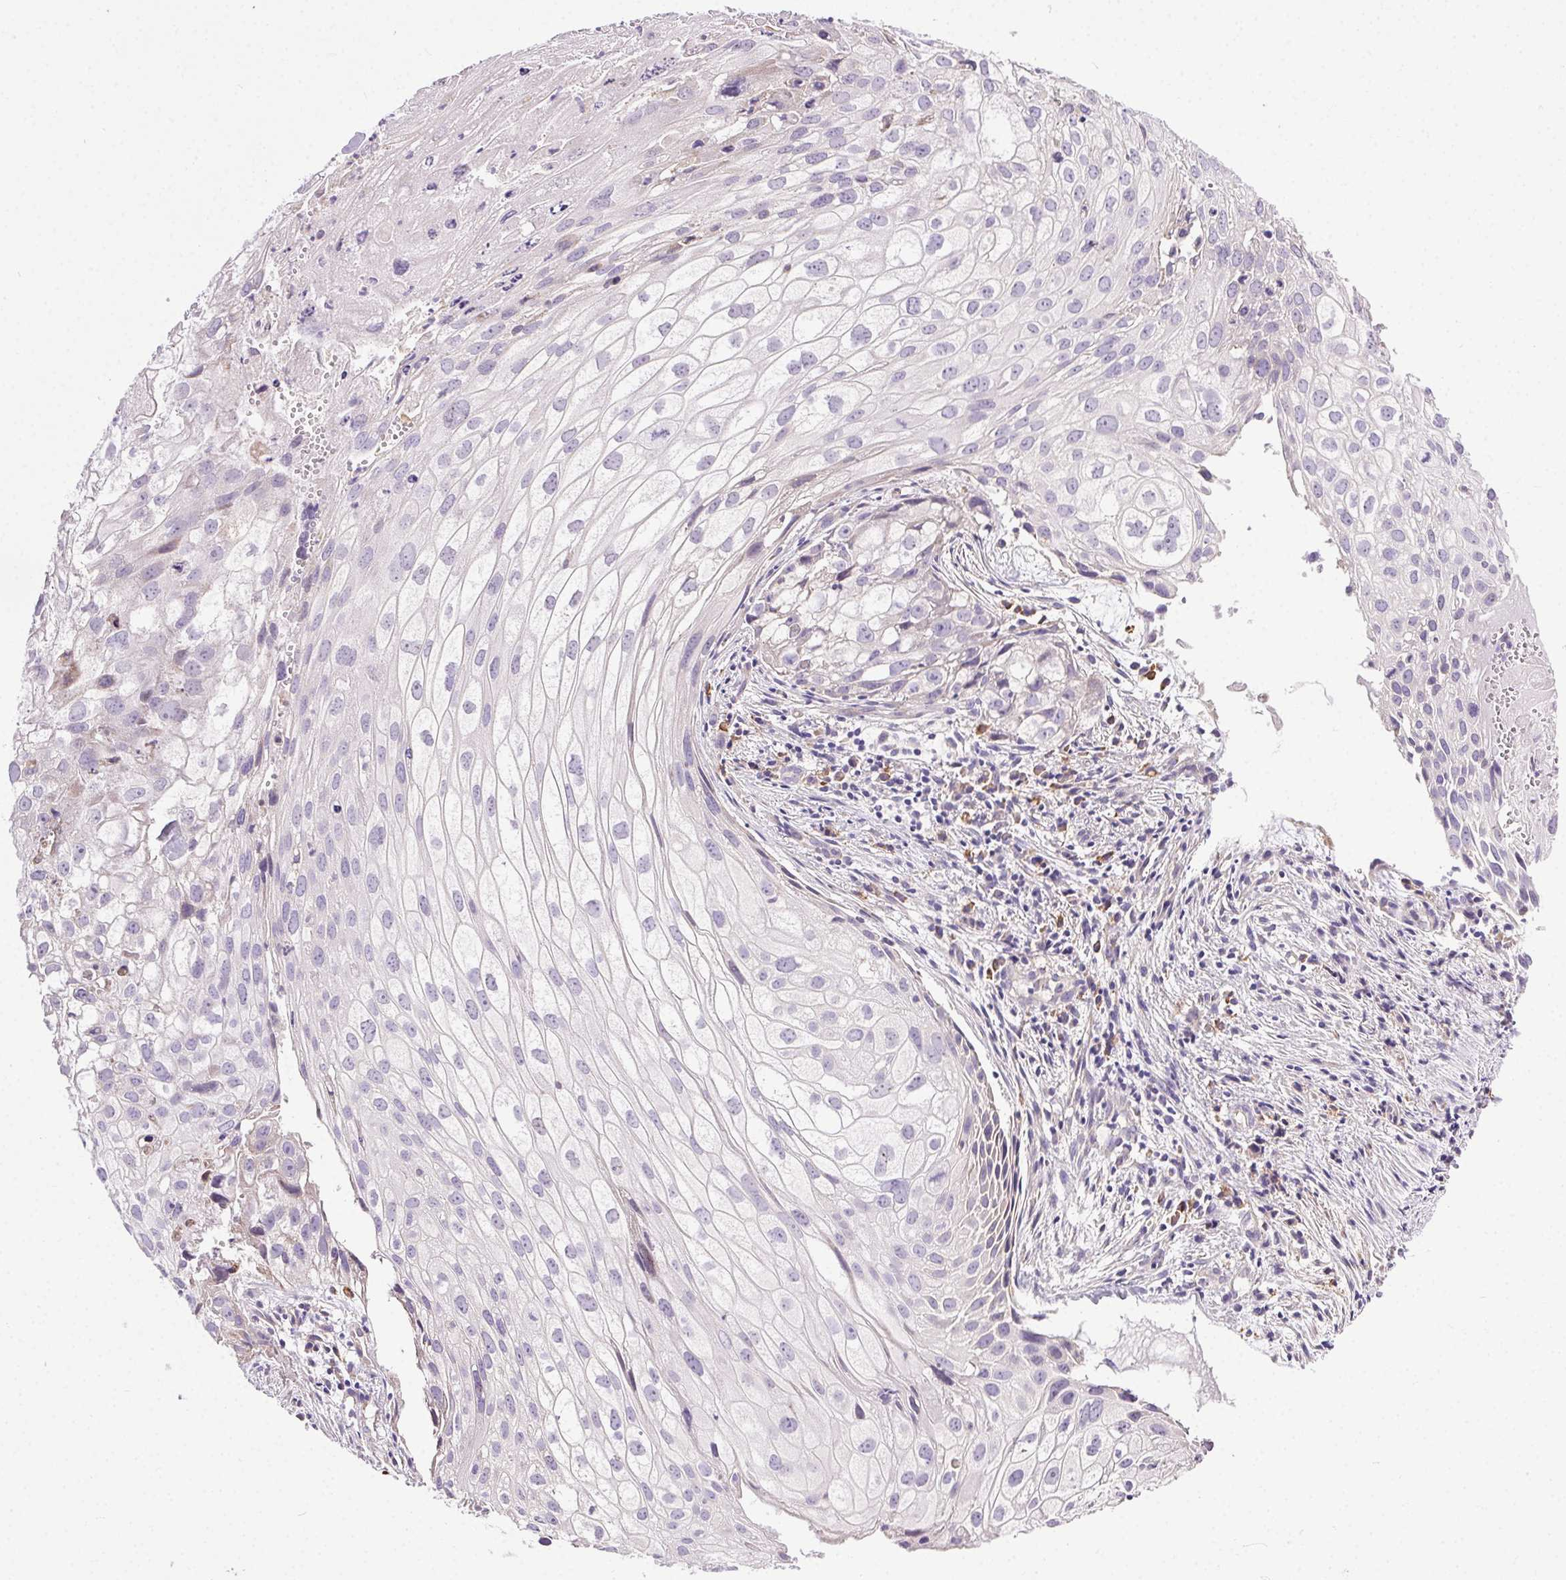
{"staining": {"intensity": "negative", "quantity": "none", "location": "none"}, "tissue": "cervical cancer", "cell_type": "Tumor cells", "image_type": "cancer", "snomed": [{"axis": "morphology", "description": "Squamous cell carcinoma, NOS"}, {"axis": "topography", "description": "Cervix"}], "caption": "IHC of human cervical squamous cell carcinoma exhibits no expression in tumor cells.", "gene": "SNX31", "patient": {"sex": "female", "age": 53}}